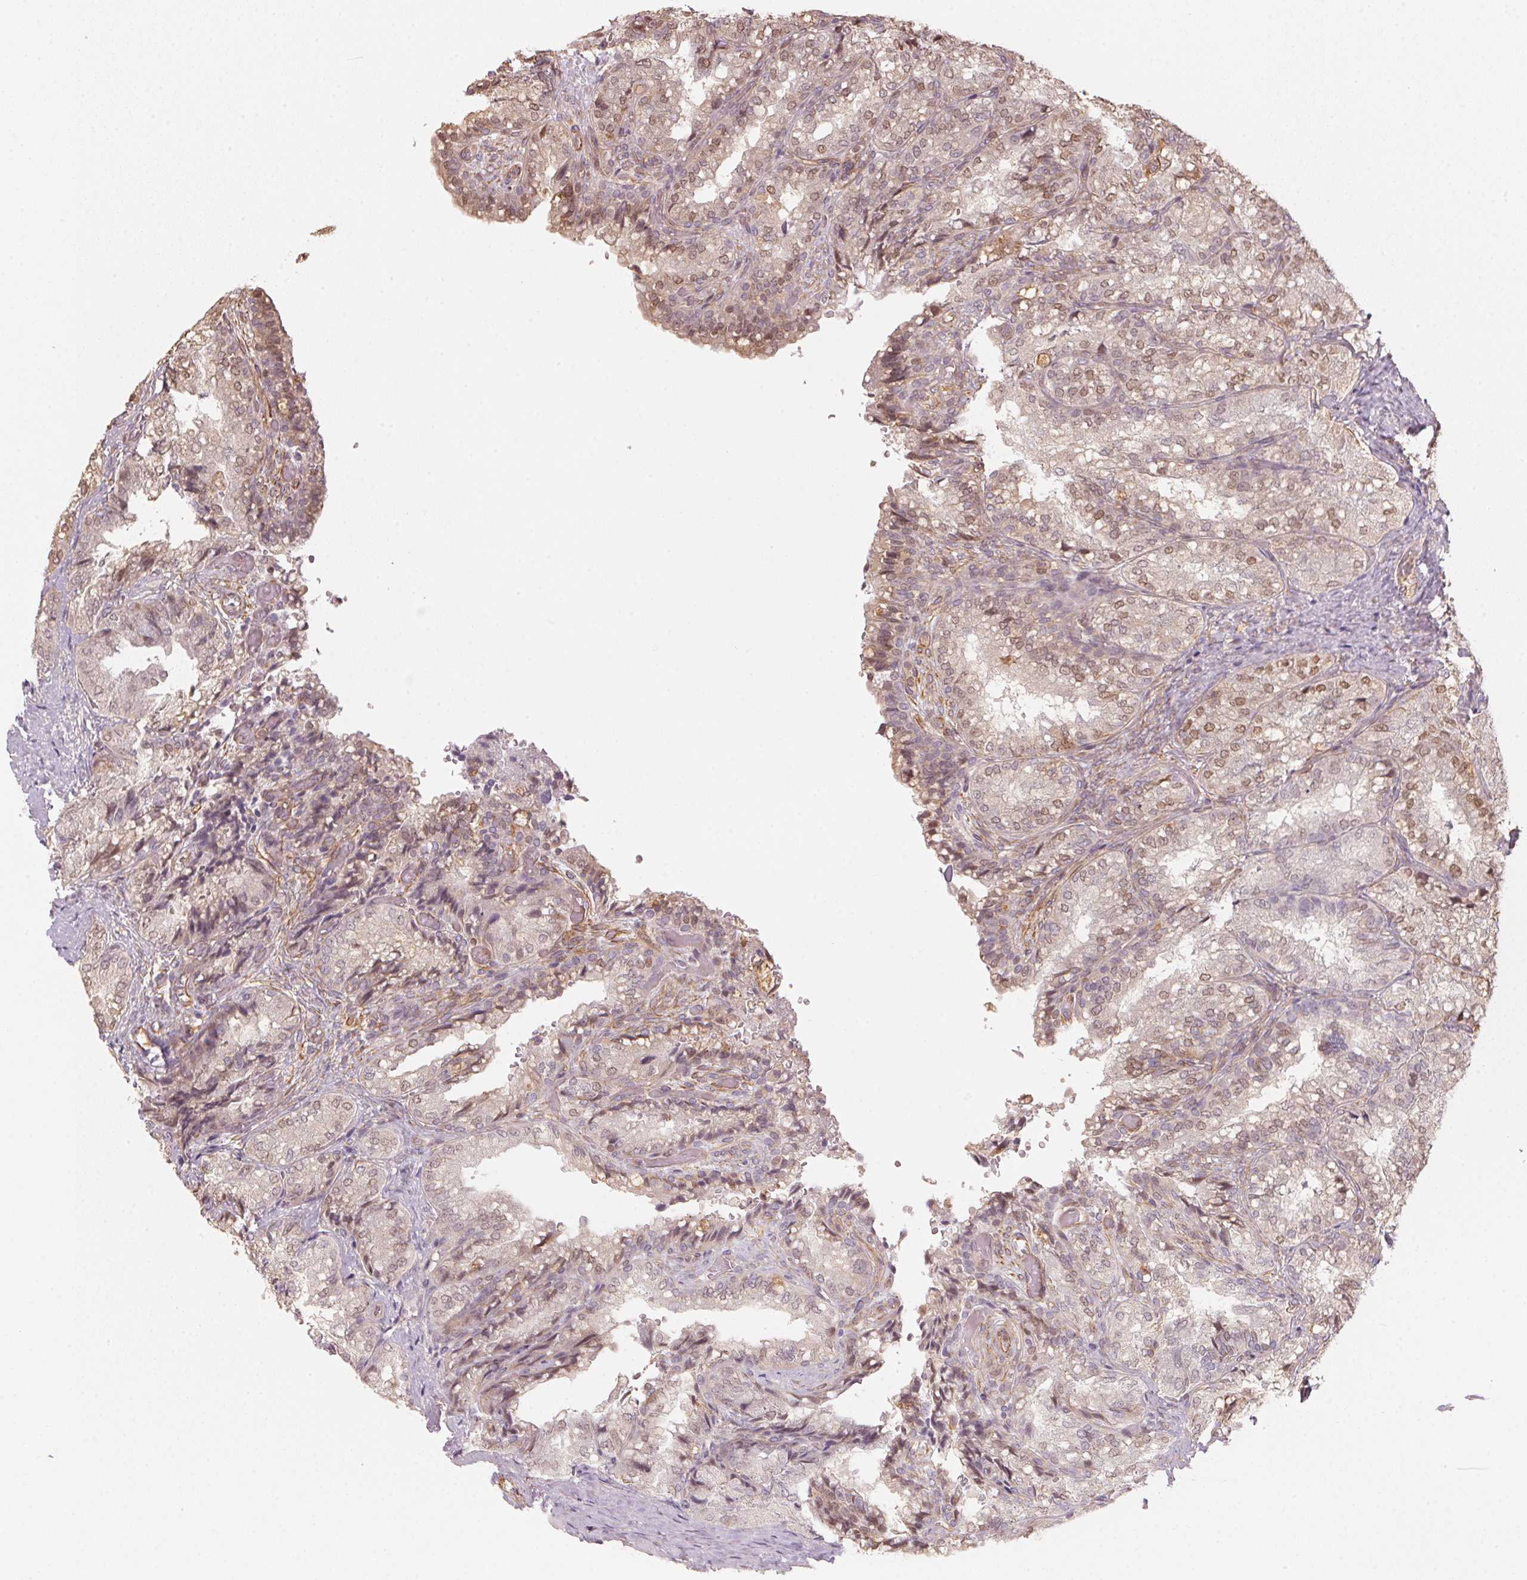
{"staining": {"intensity": "weak", "quantity": "25%-75%", "location": "nuclear"}, "tissue": "seminal vesicle", "cell_type": "Glandular cells", "image_type": "normal", "snomed": [{"axis": "morphology", "description": "Normal tissue, NOS"}, {"axis": "topography", "description": "Seminal veicle"}], "caption": "Glandular cells exhibit low levels of weak nuclear positivity in approximately 25%-75% of cells in benign seminal vesicle. (IHC, brightfield microscopy, high magnification).", "gene": "FOXR2", "patient": {"sex": "male", "age": 57}}